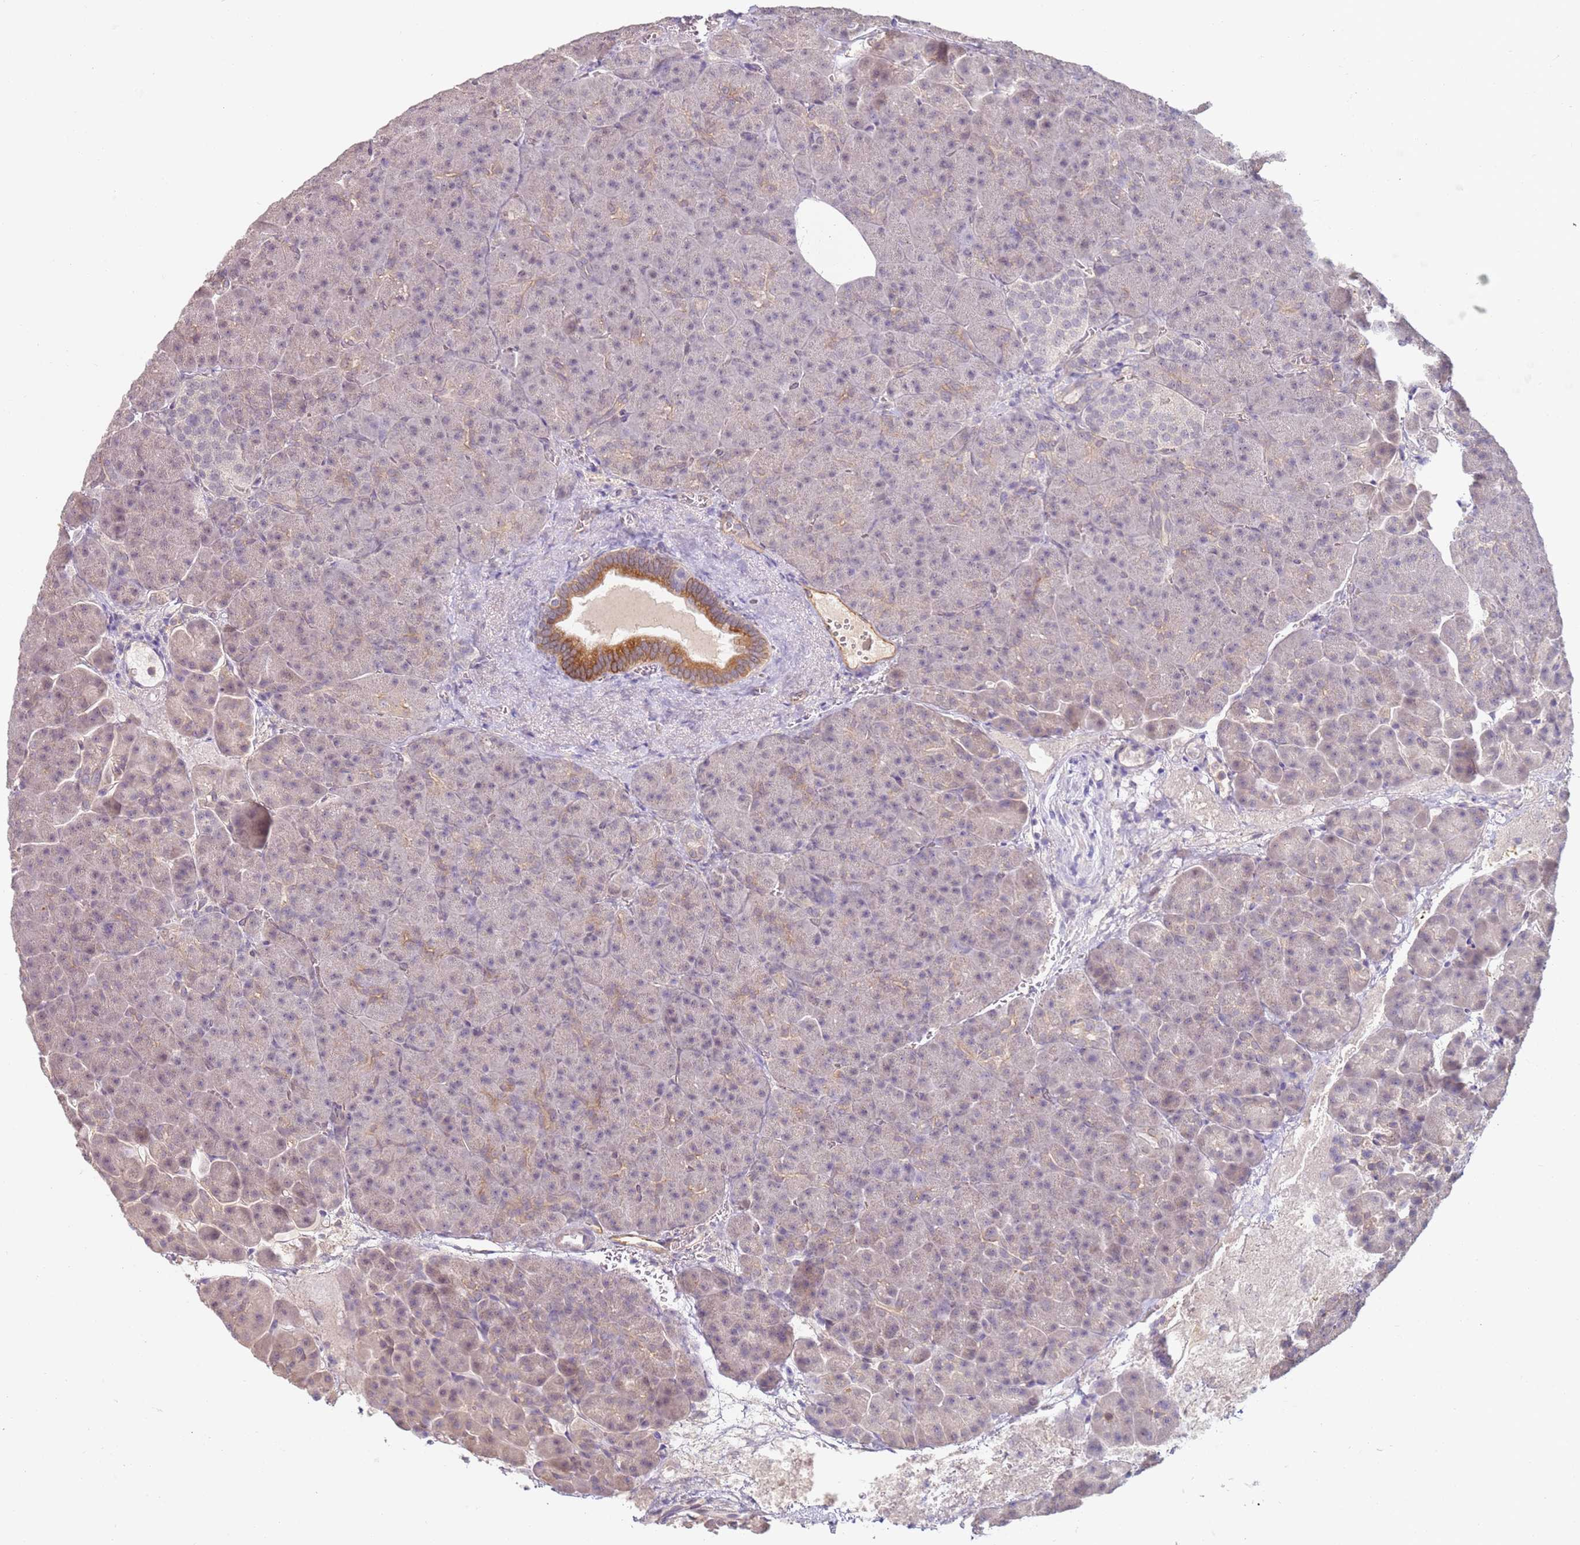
{"staining": {"intensity": "moderate", "quantity": "<25%", "location": "cytoplasmic/membranous"}, "tissue": "pancreas", "cell_type": "Exocrine glandular cells", "image_type": "normal", "snomed": [{"axis": "morphology", "description": "Normal tissue, NOS"}, {"axis": "topography", "description": "Pancreas"}], "caption": "DAB (3,3'-diaminobenzidine) immunohistochemical staining of normal human pancreas reveals moderate cytoplasmic/membranous protein expression in approximately <25% of exocrine glandular cells.", "gene": "WDR93", "patient": {"sex": "female", "age": 74}}